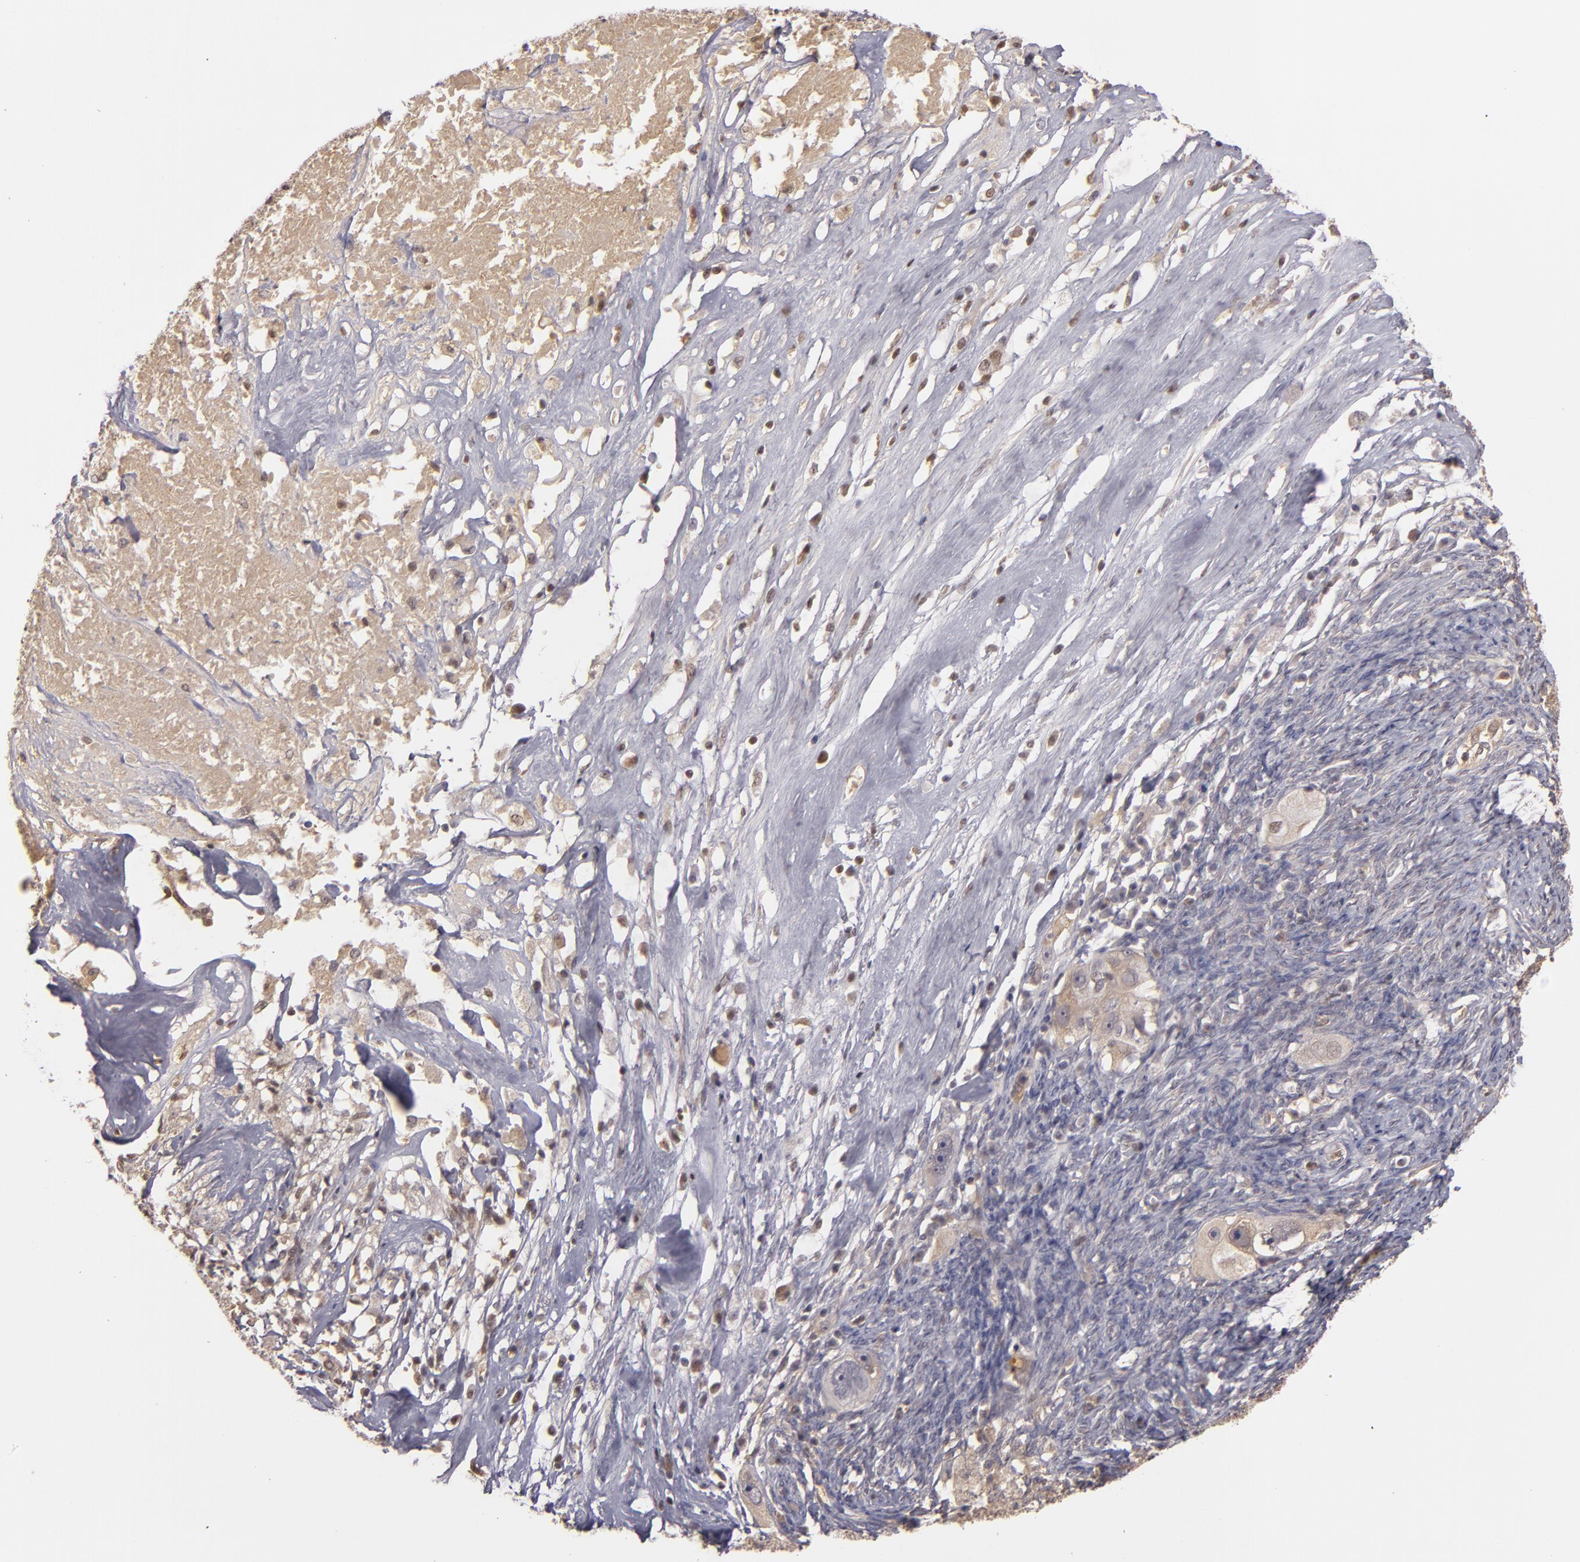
{"staining": {"intensity": "weak", "quantity": ">75%", "location": "cytoplasmic/membranous"}, "tissue": "ovarian cancer", "cell_type": "Tumor cells", "image_type": "cancer", "snomed": [{"axis": "morphology", "description": "Normal tissue, NOS"}, {"axis": "morphology", "description": "Cystadenocarcinoma, serous, NOS"}, {"axis": "topography", "description": "Ovary"}], "caption": "Ovarian serous cystadenocarcinoma stained for a protein demonstrates weak cytoplasmic/membranous positivity in tumor cells. (Stains: DAB in brown, nuclei in blue, Microscopy: brightfield microscopy at high magnification).", "gene": "LRG1", "patient": {"sex": "female", "age": 62}}